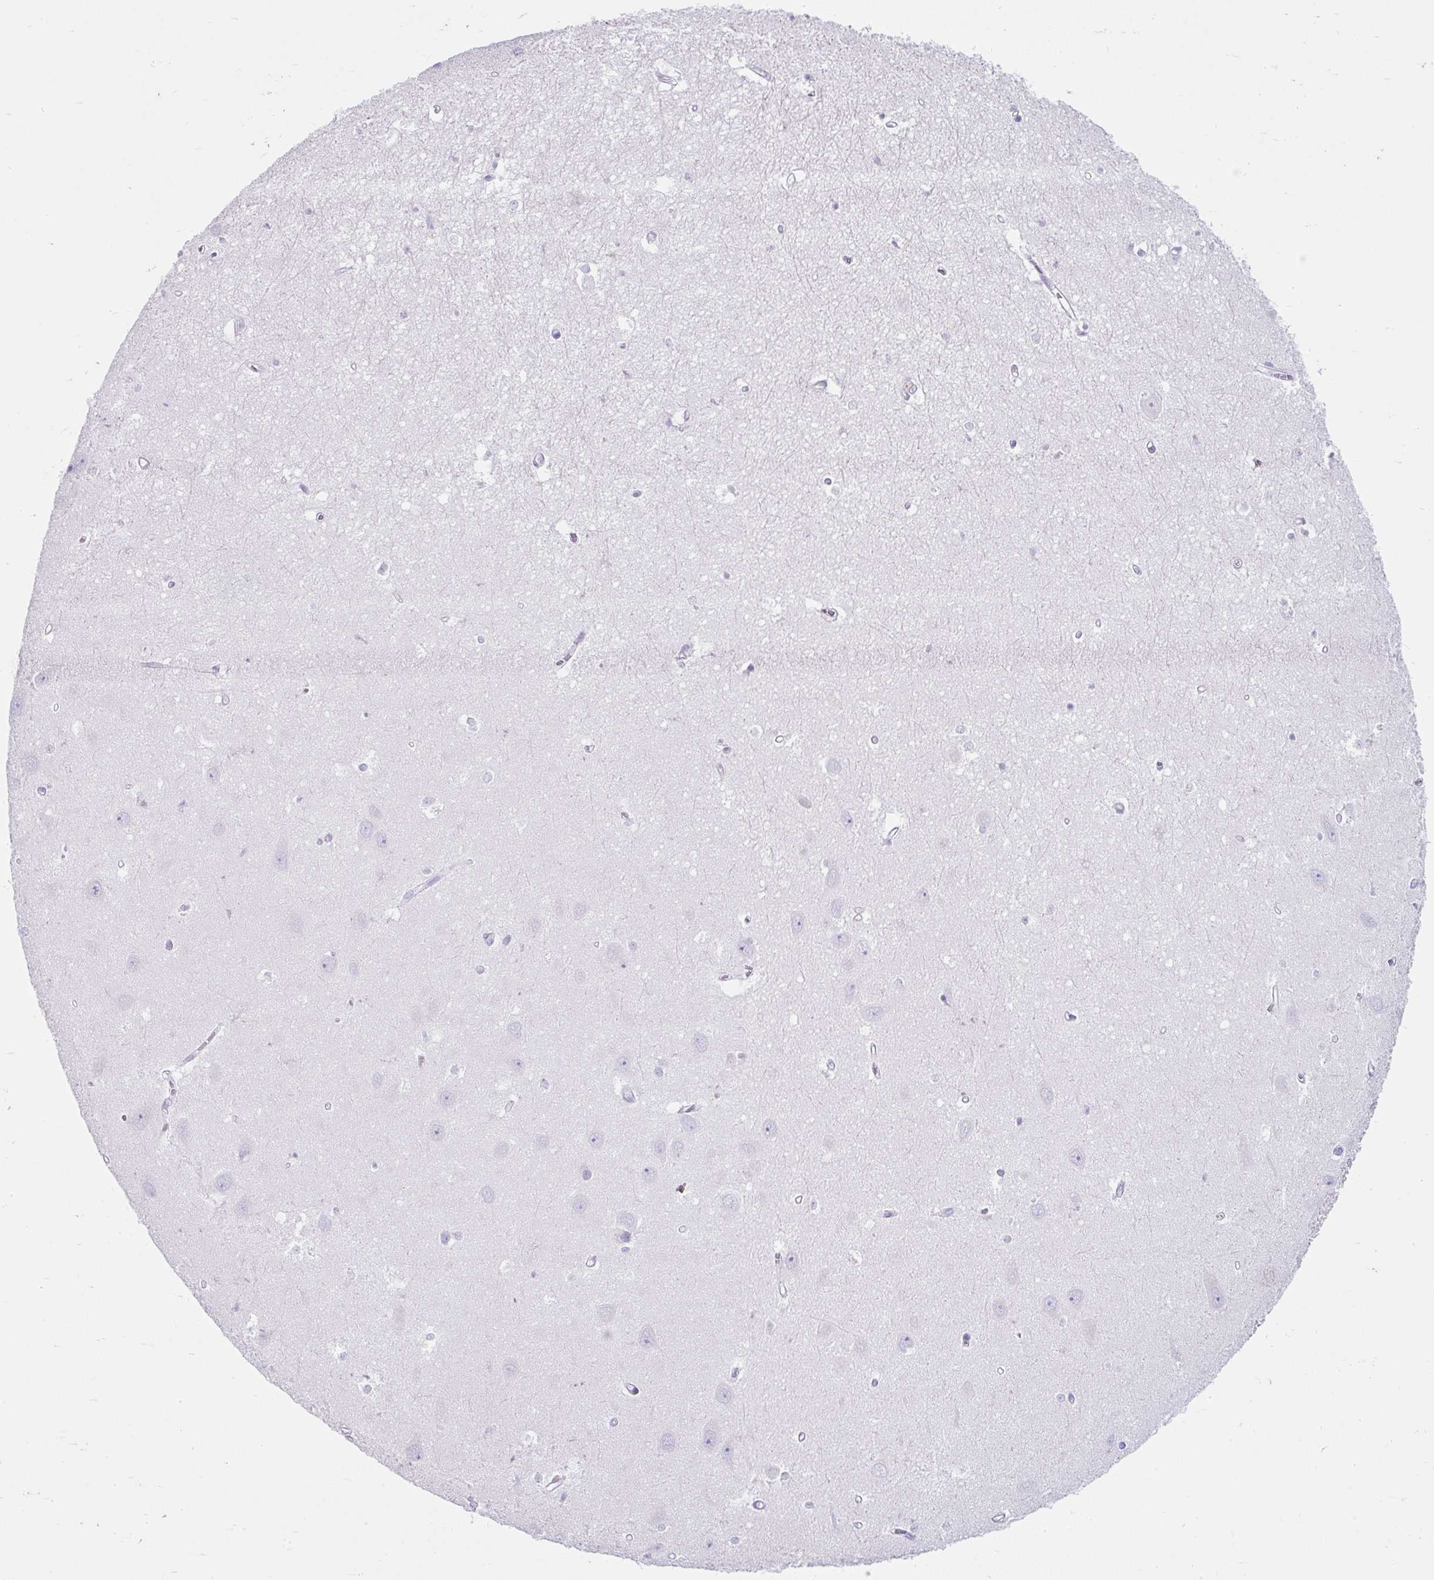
{"staining": {"intensity": "negative", "quantity": "none", "location": "none"}, "tissue": "hippocampus", "cell_type": "Glial cells", "image_type": "normal", "snomed": [{"axis": "morphology", "description": "Normal tissue, NOS"}, {"axis": "topography", "description": "Hippocampus"}], "caption": "This is an IHC micrograph of normal human hippocampus. There is no expression in glial cells.", "gene": "PLCXD2", "patient": {"sex": "female", "age": 64}}